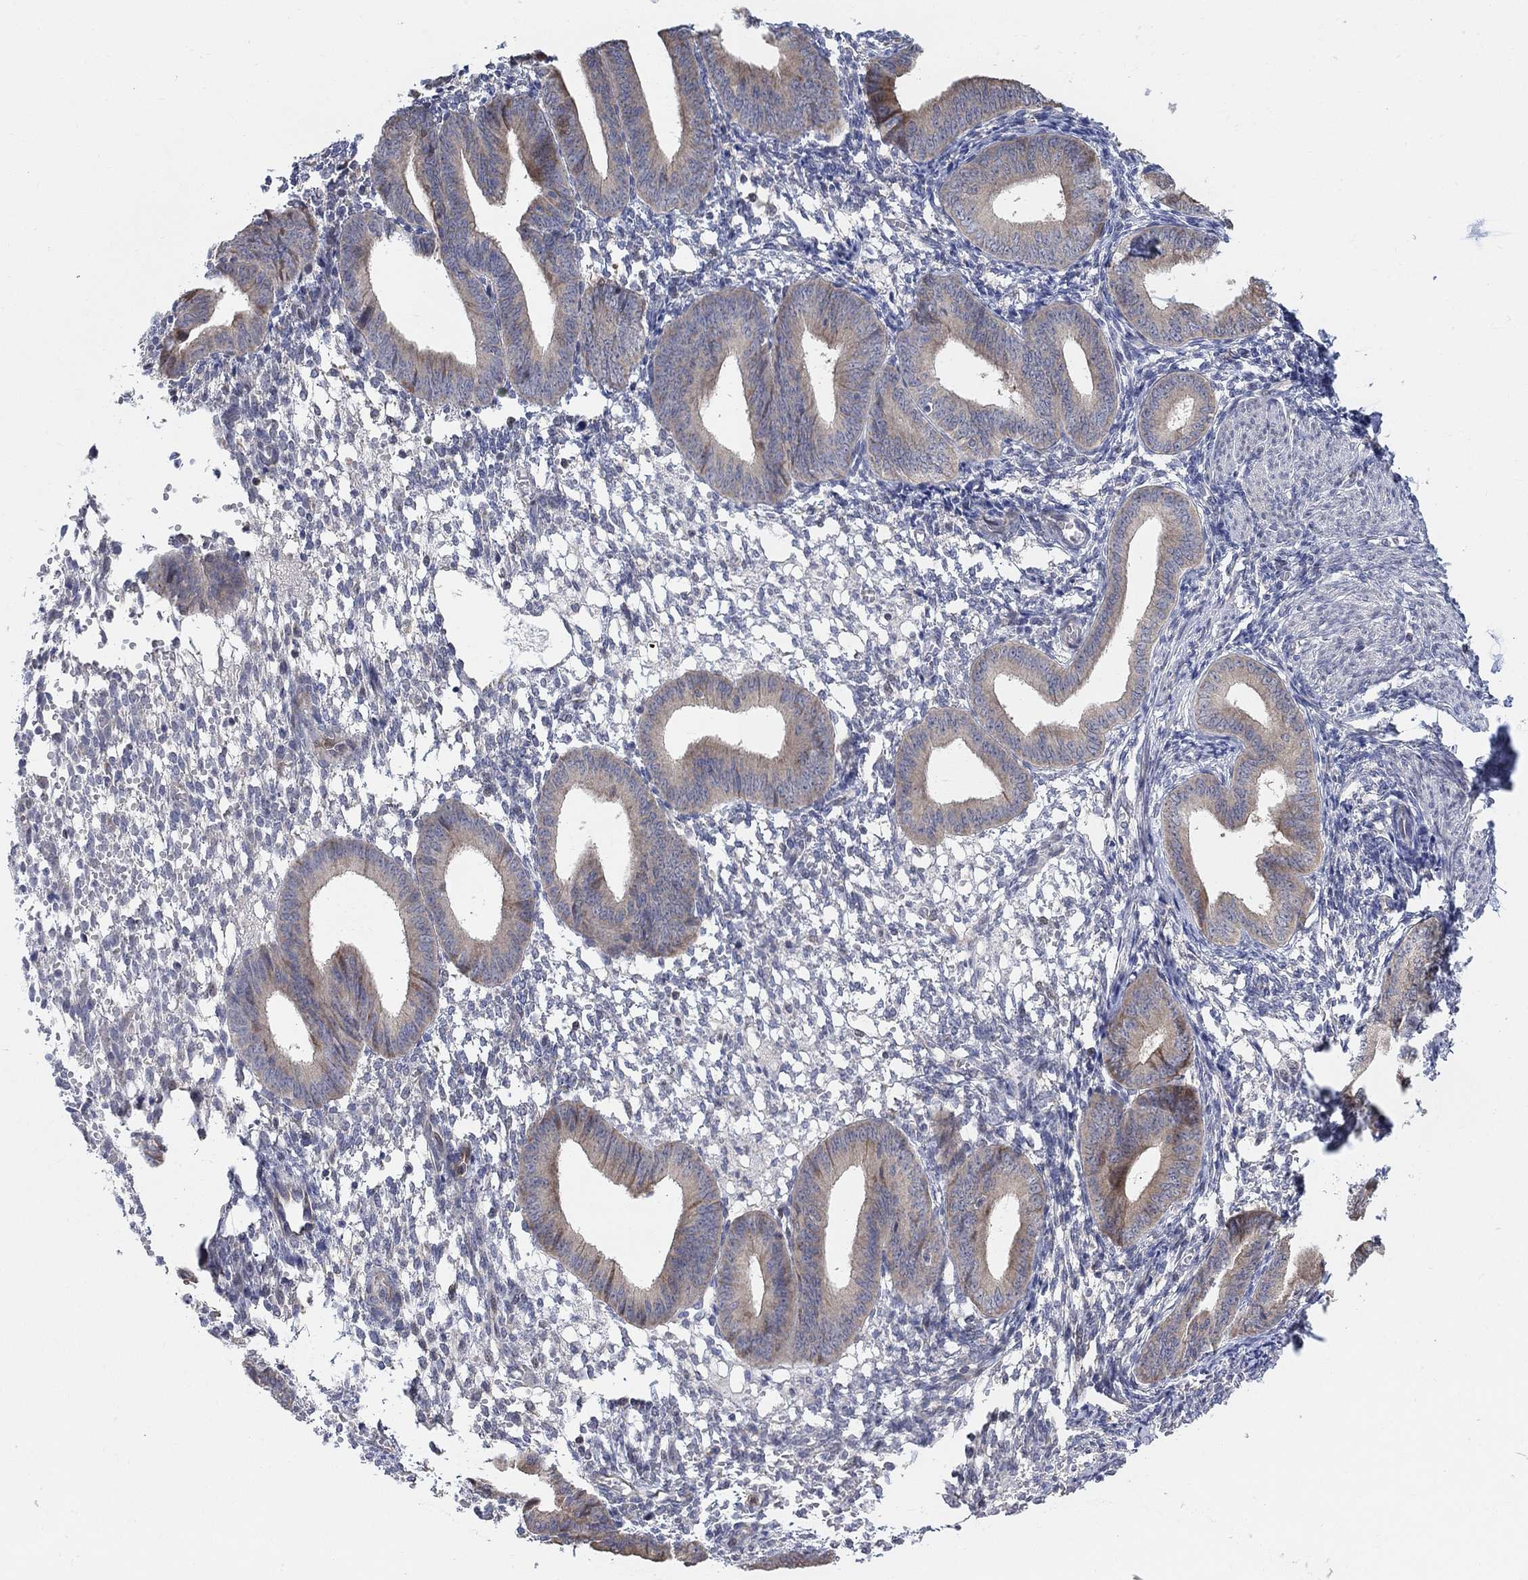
{"staining": {"intensity": "negative", "quantity": "none", "location": "none"}, "tissue": "endometrium", "cell_type": "Cells in endometrial stroma", "image_type": "normal", "snomed": [{"axis": "morphology", "description": "Normal tissue, NOS"}, {"axis": "topography", "description": "Endometrium"}], "caption": "IHC photomicrograph of benign endometrium: endometrium stained with DAB (3,3'-diaminobenzidine) exhibits no significant protein expression in cells in endometrial stroma.", "gene": "CNTF", "patient": {"sex": "female", "age": 39}}